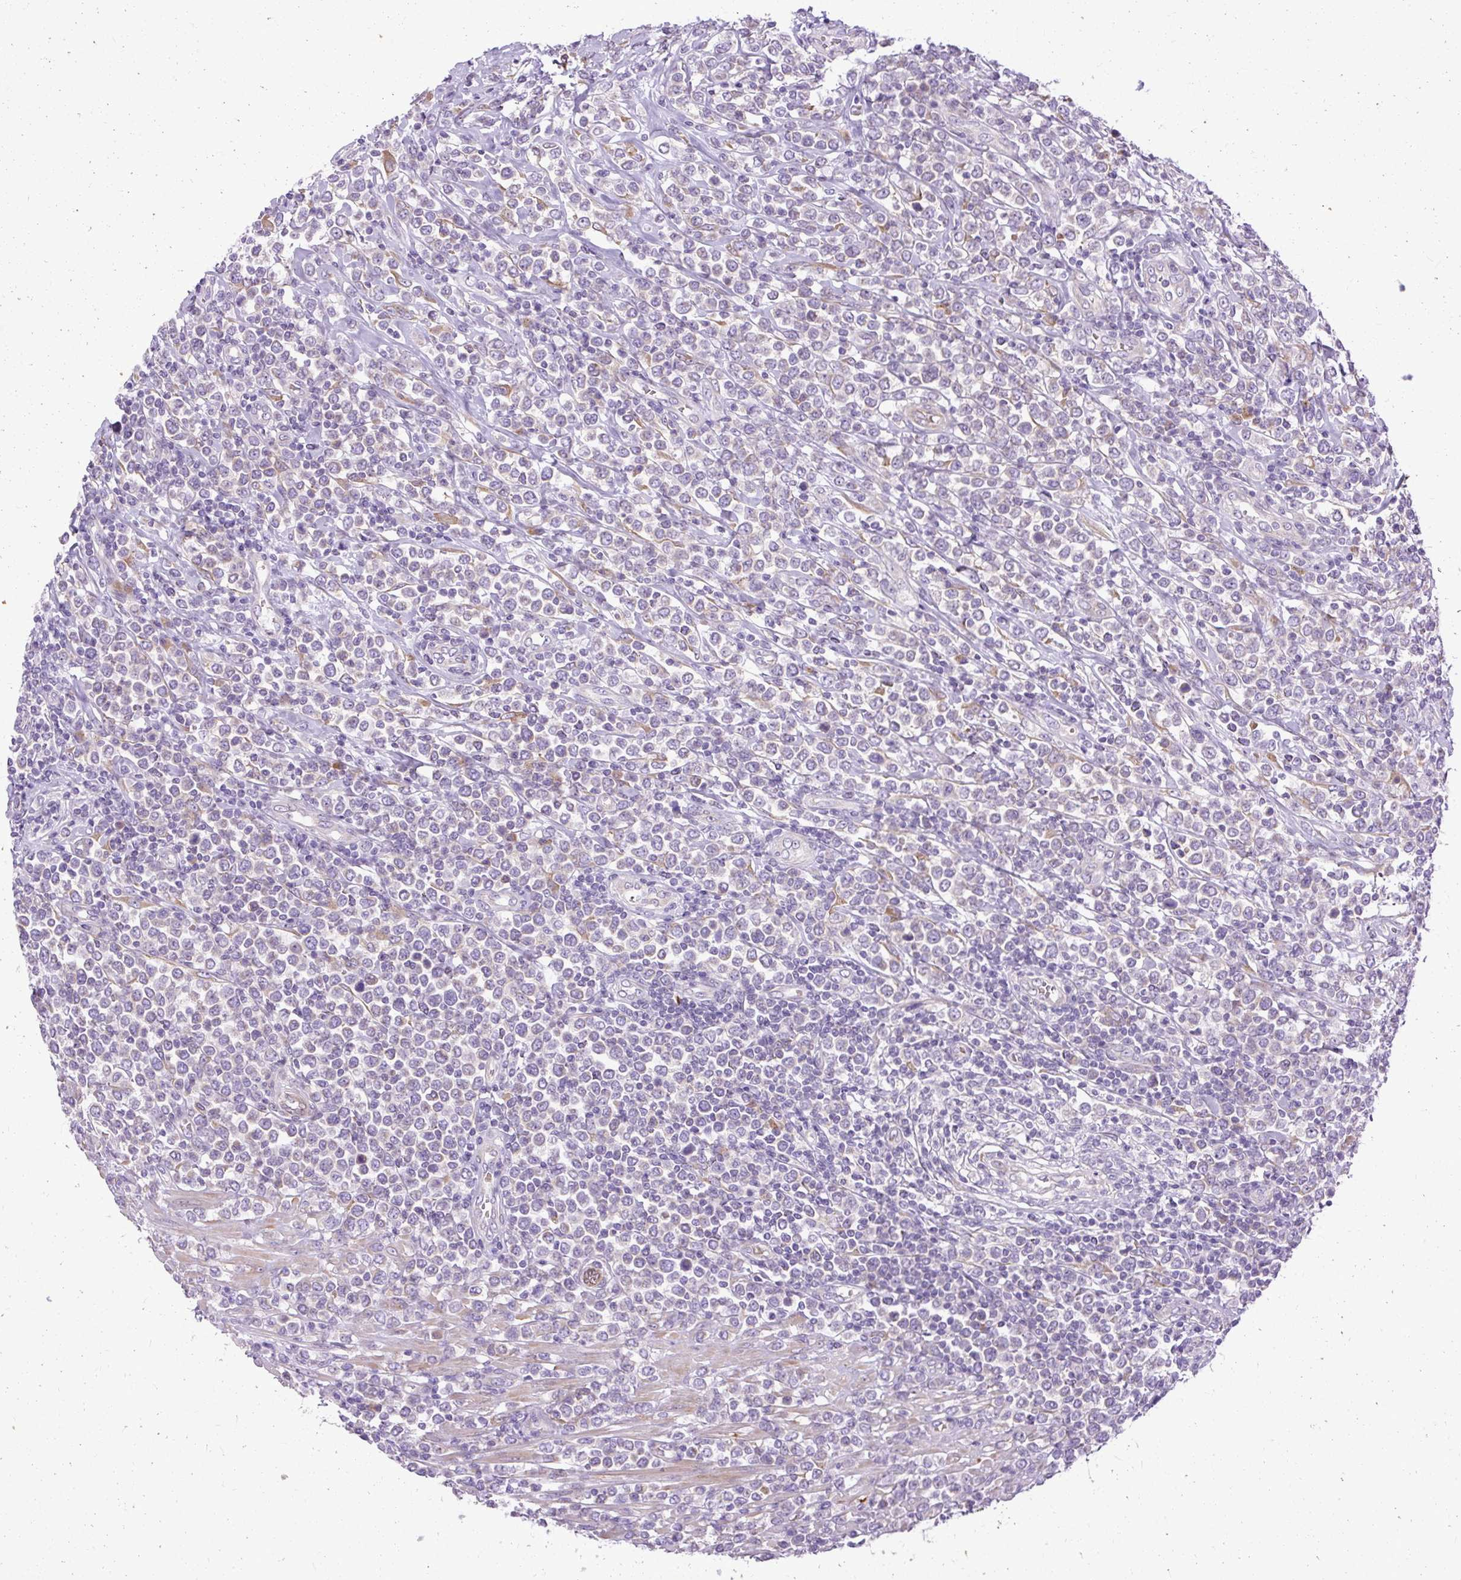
{"staining": {"intensity": "weak", "quantity": "<25%", "location": "cytoplasmic/membranous"}, "tissue": "lymphoma", "cell_type": "Tumor cells", "image_type": "cancer", "snomed": [{"axis": "morphology", "description": "Malignant lymphoma, non-Hodgkin's type, High grade"}, {"axis": "topography", "description": "Soft tissue"}], "caption": "Image shows no protein staining in tumor cells of malignant lymphoma, non-Hodgkin's type (high-grade) tissue.", "gene": "FAM149A", "patient": {"sex": "female", "age": 56}}